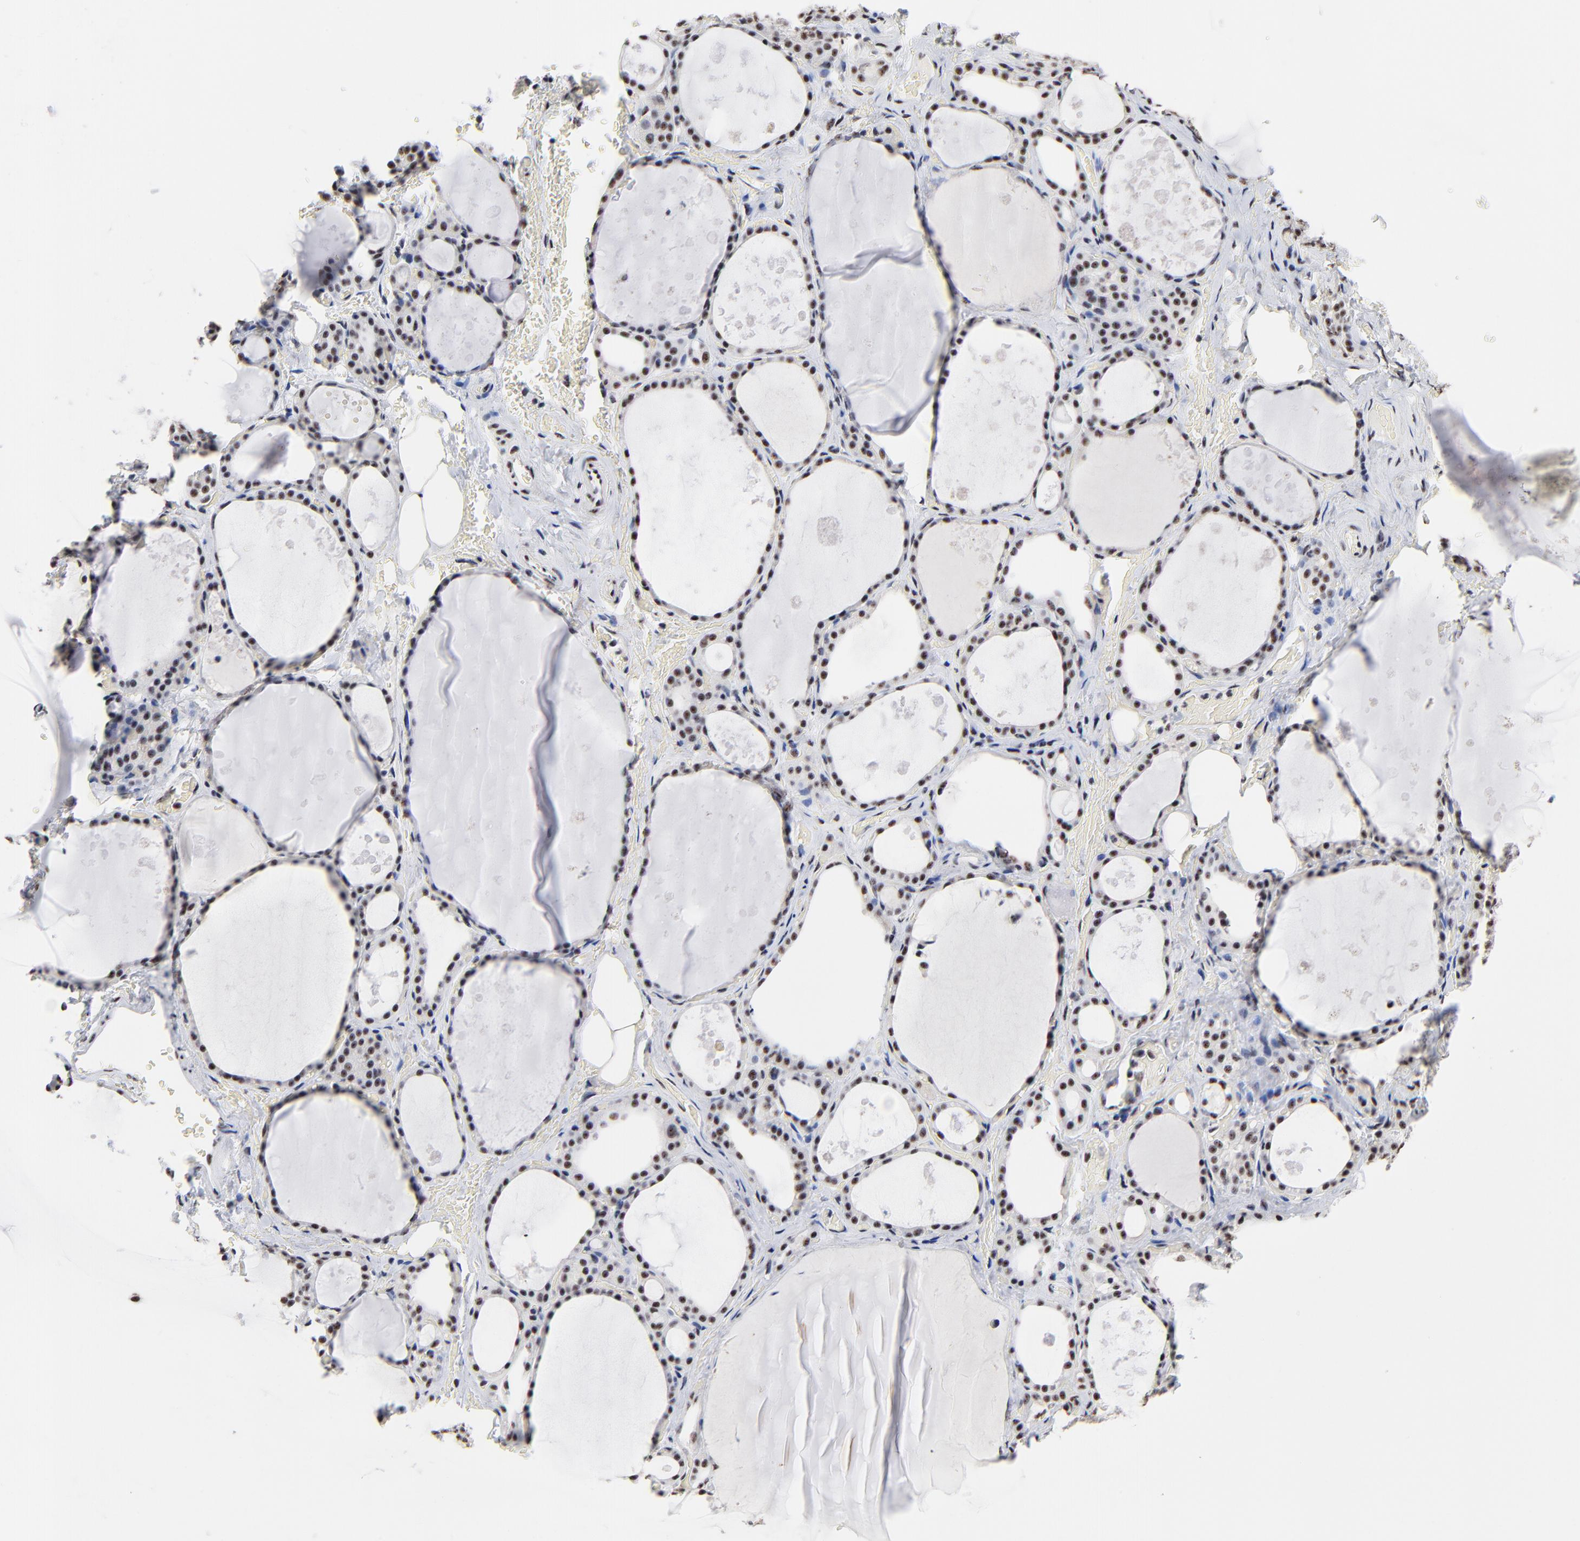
{"staining": {"intensity": "moderate", "quantity": ">75%", "location": "nuclear"}, "tissue": "thyroid gland", "cell_type": "Glandular cells", "image_type": "normal", "snomed": [{"axis": "morphology", "description": "Normal tissue, NOS"}, {"axis": "topography", "description": "Thyroid gland"}], "caption": "Benign thyroid gland shows moderate nuclear expression in about >75% of glandular cells.", "gene": "MBD4", "patient": {"sex": "male", "age": 61}}